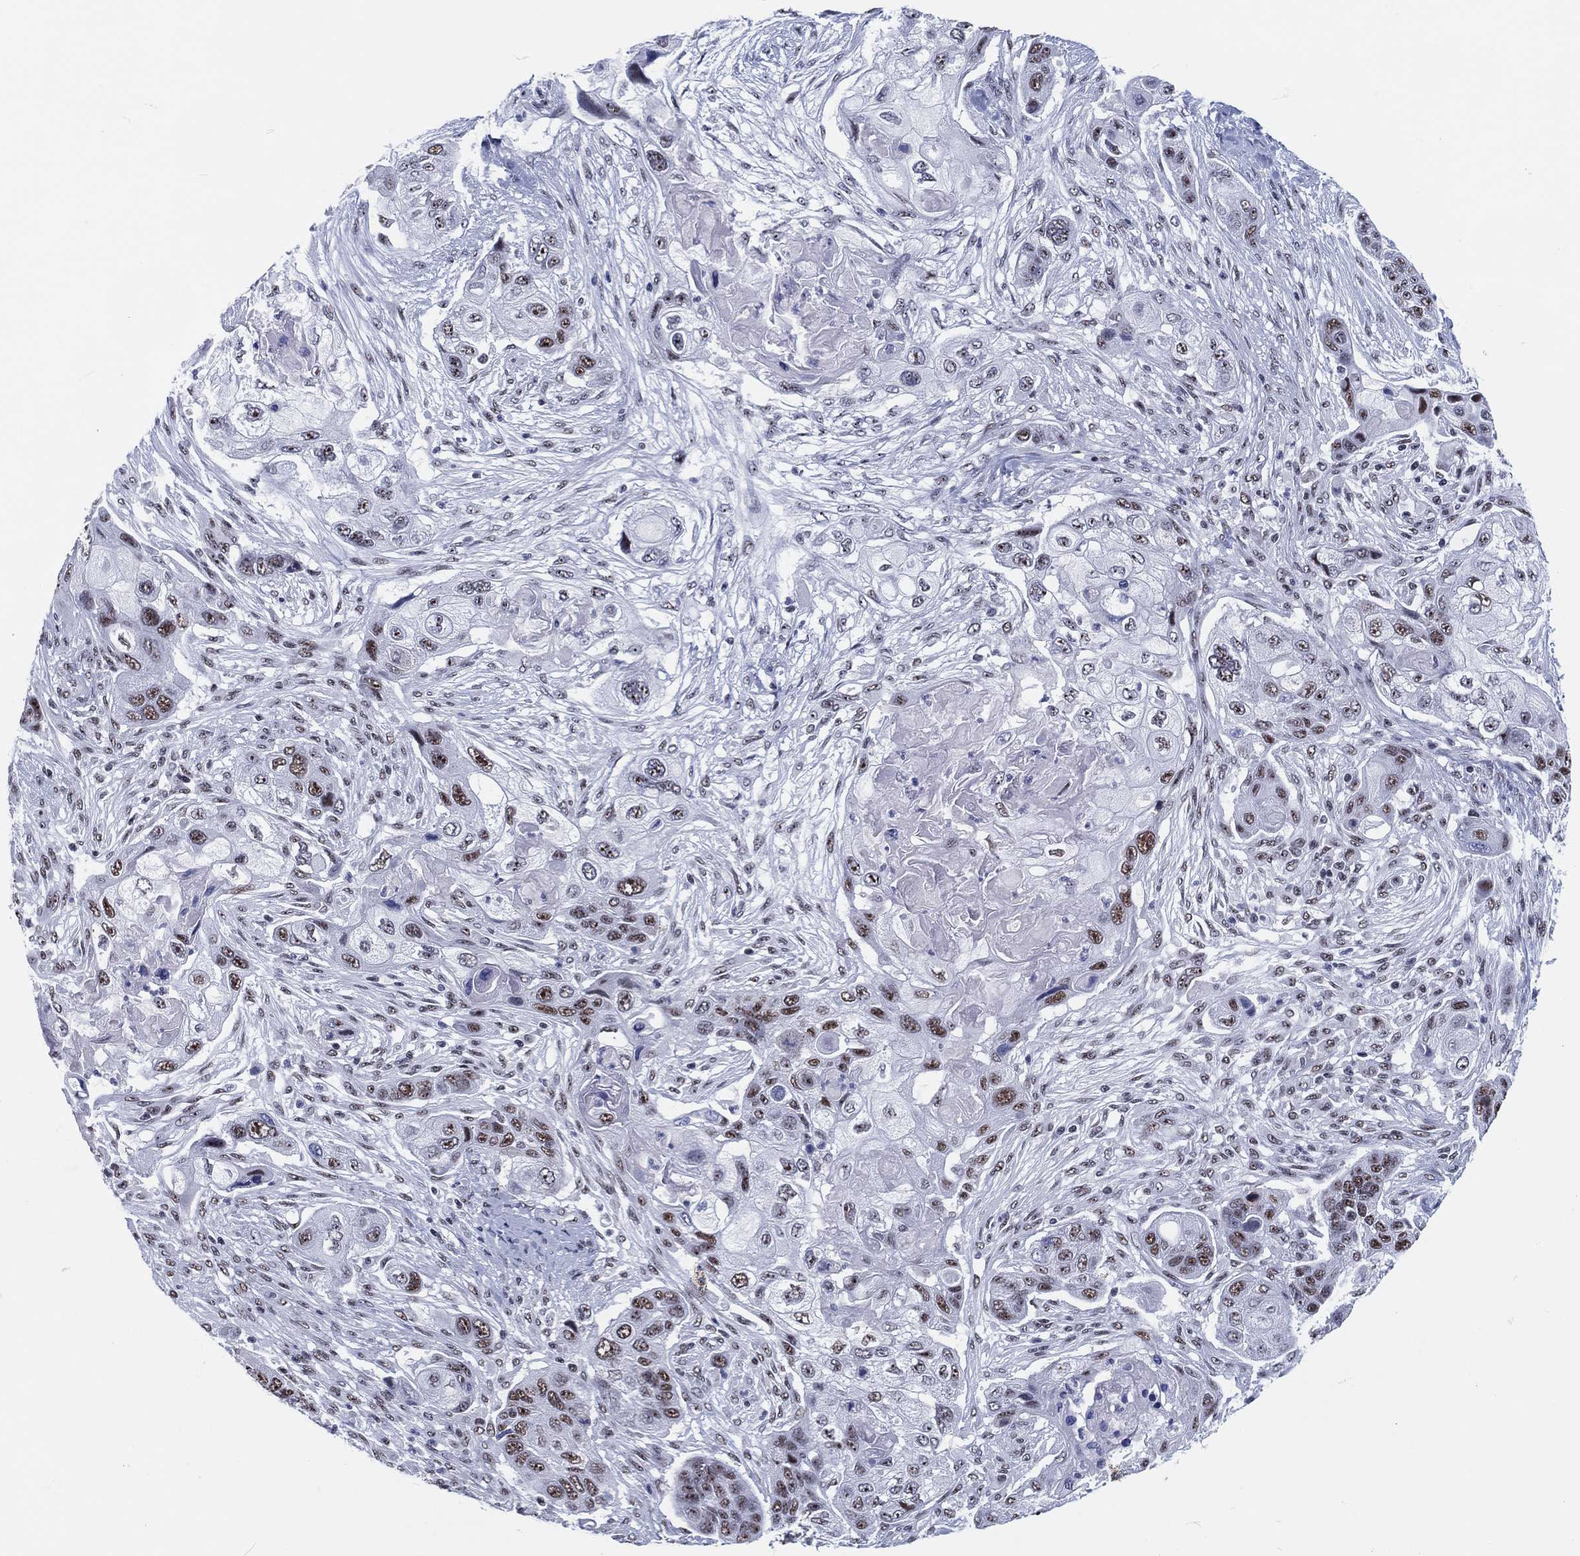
{"staining": {"intensity": "moderate", "quantity": "25%-75%", "location": "nuclear"}, "tissue": "lung cancer", "cell_type": "Tumor cells", "image_type": "cancer", "snomed": [{"axis": "morphology", "description": "Squamous cell carcinoma, NOS"}, {"axis": "topography", "description": "Lung"}], "caption": "Human lung squamous cell carcinoma stained for a protein (brown) reveals moderate nuclear positive positivity in approximately 25%-75% of tumor cells.", "gene": "MAPK8IP1", "patient": {"sex": "male", "age": 69}}